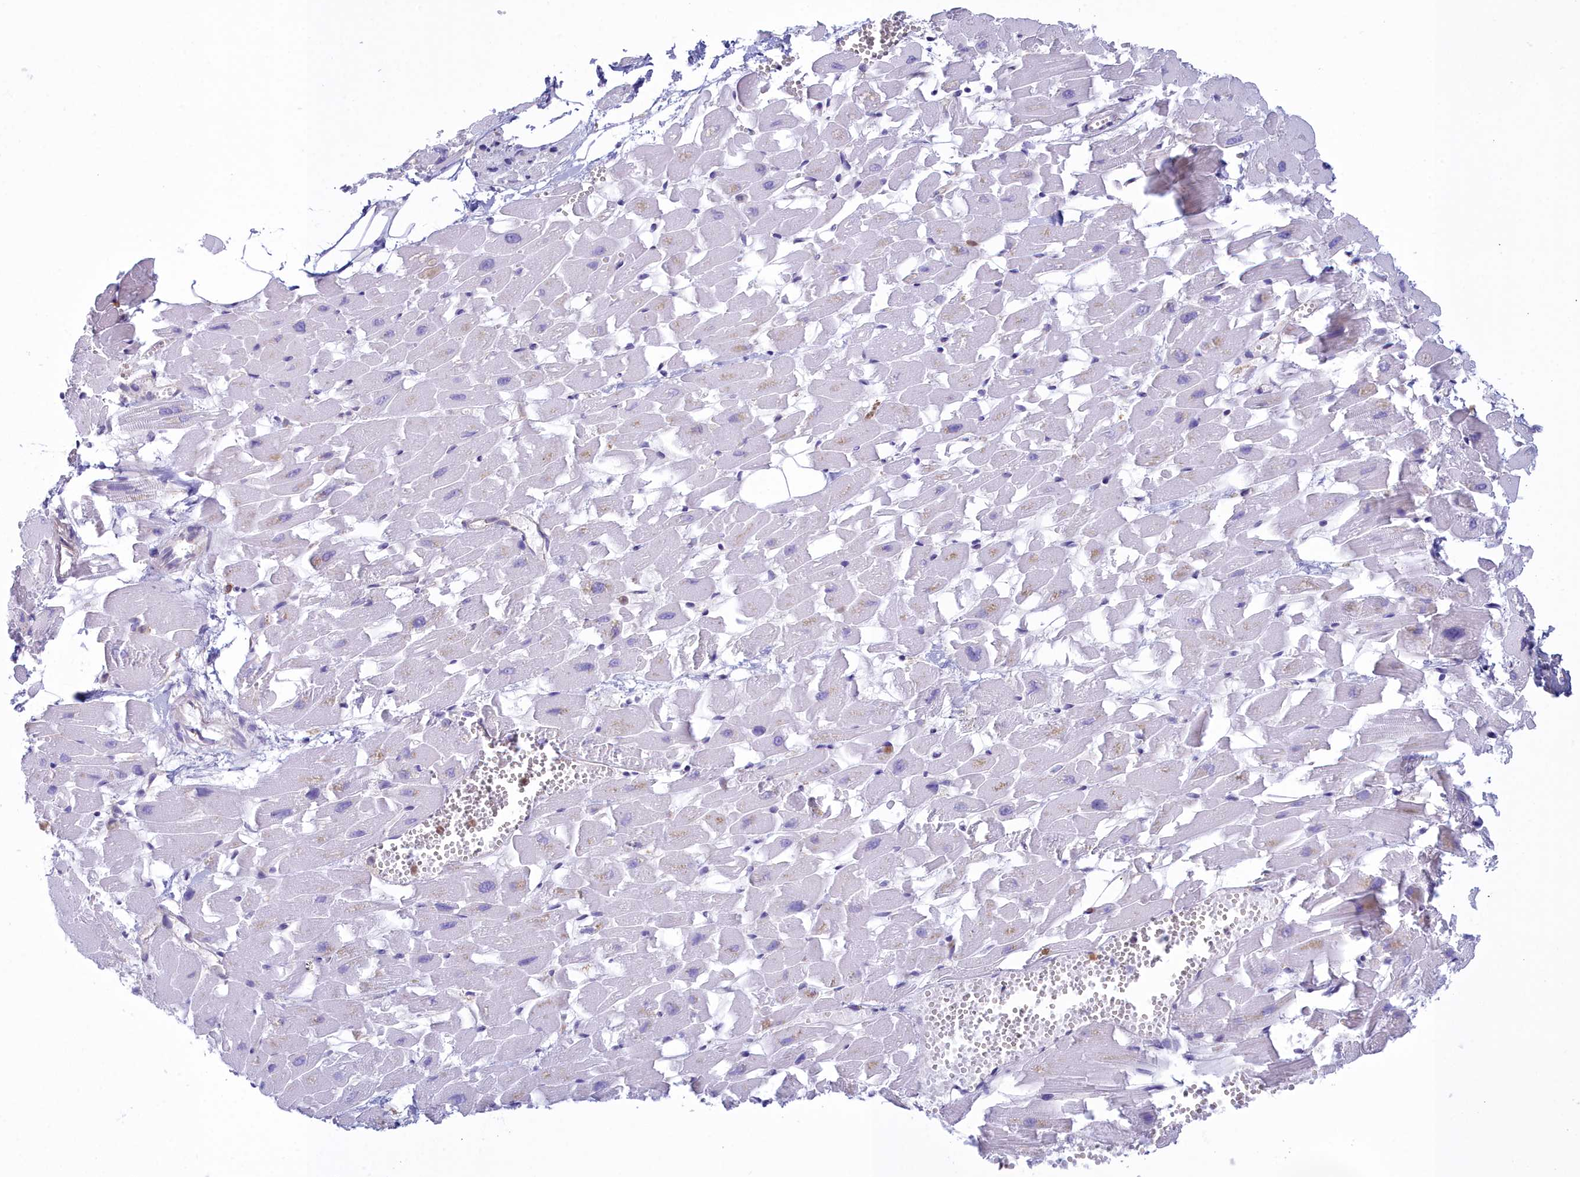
{"staining": {"intensity": "negative", "quantity": "none", "location": "none"}, "tissue": "heart muscle", "cell_type": "Cardiomyocytes", "image_type": "normal", "snomed": [{"axis": "morphology", "description": "Normal tissue, NOS"}, {"axis": "topography", "description": "Heart"}], "caption": "High power microscopy image of an IHC image of unremarkable heart muscle, revealing no significant expression in cardiomyocytes.", "gene": "HM13", "patient": {"sex": "female", "age": 64}}